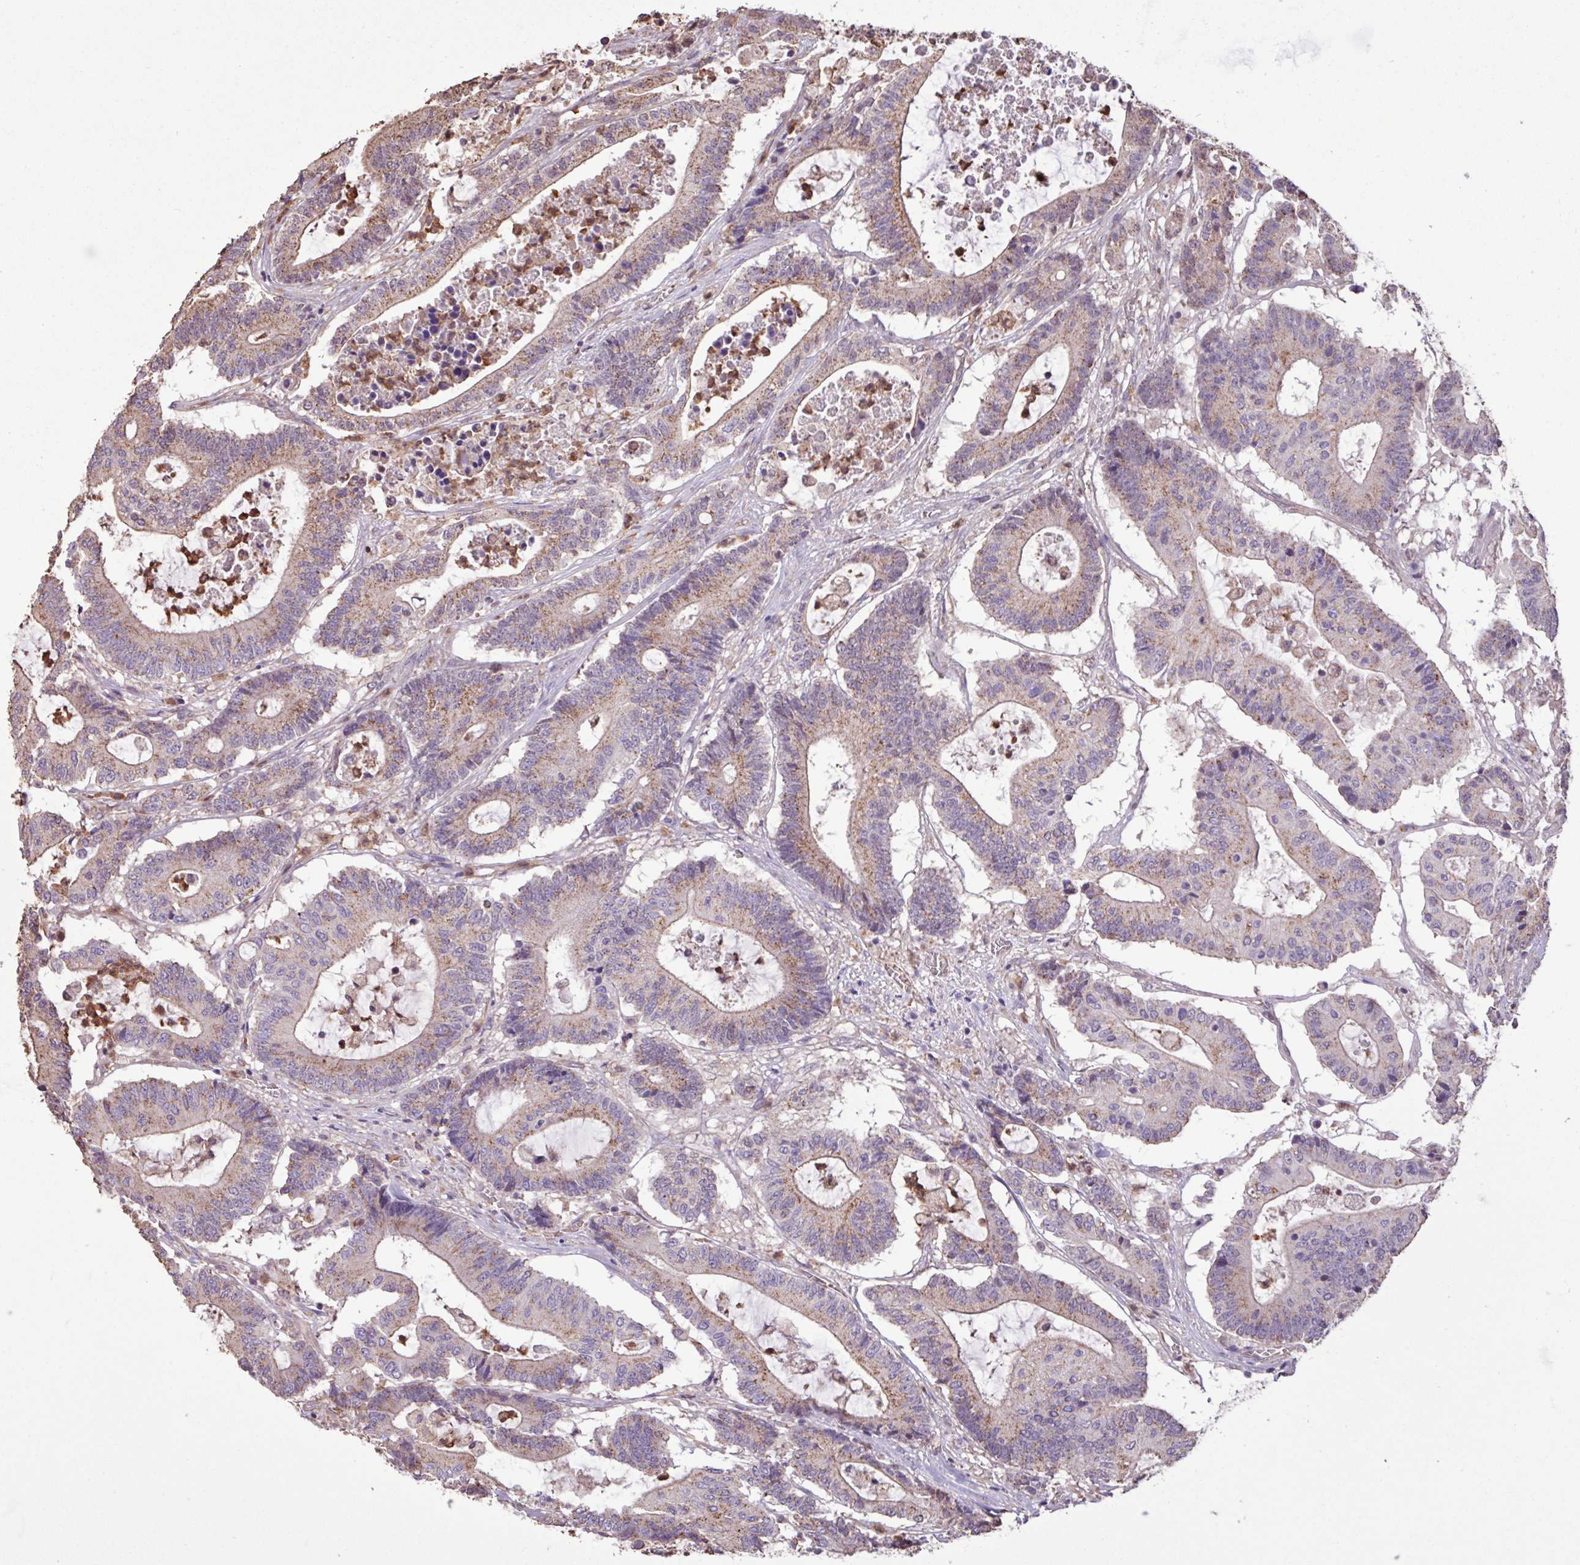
{"staining": {"intensity": "weak", "quantity": "25%-75%", "location": "cytoplasmic/membranous"}, "tissue": "colorectal cancer", "cell_type": "Tumor cells", "image_type": "cancer", "snomed": [{"axis": "morphology", "description": "Adenocarcinoma, NOS"}, {"axis": "topography", "description": "Colon"}], "caption": "Colorectal cancer (adenocarcinoma) stained for a protein shows weak cytoplasmic/membranous positivity in tumor cells.", "gene": "CHST11", "patient": {"sex": "female", "age": 84}}